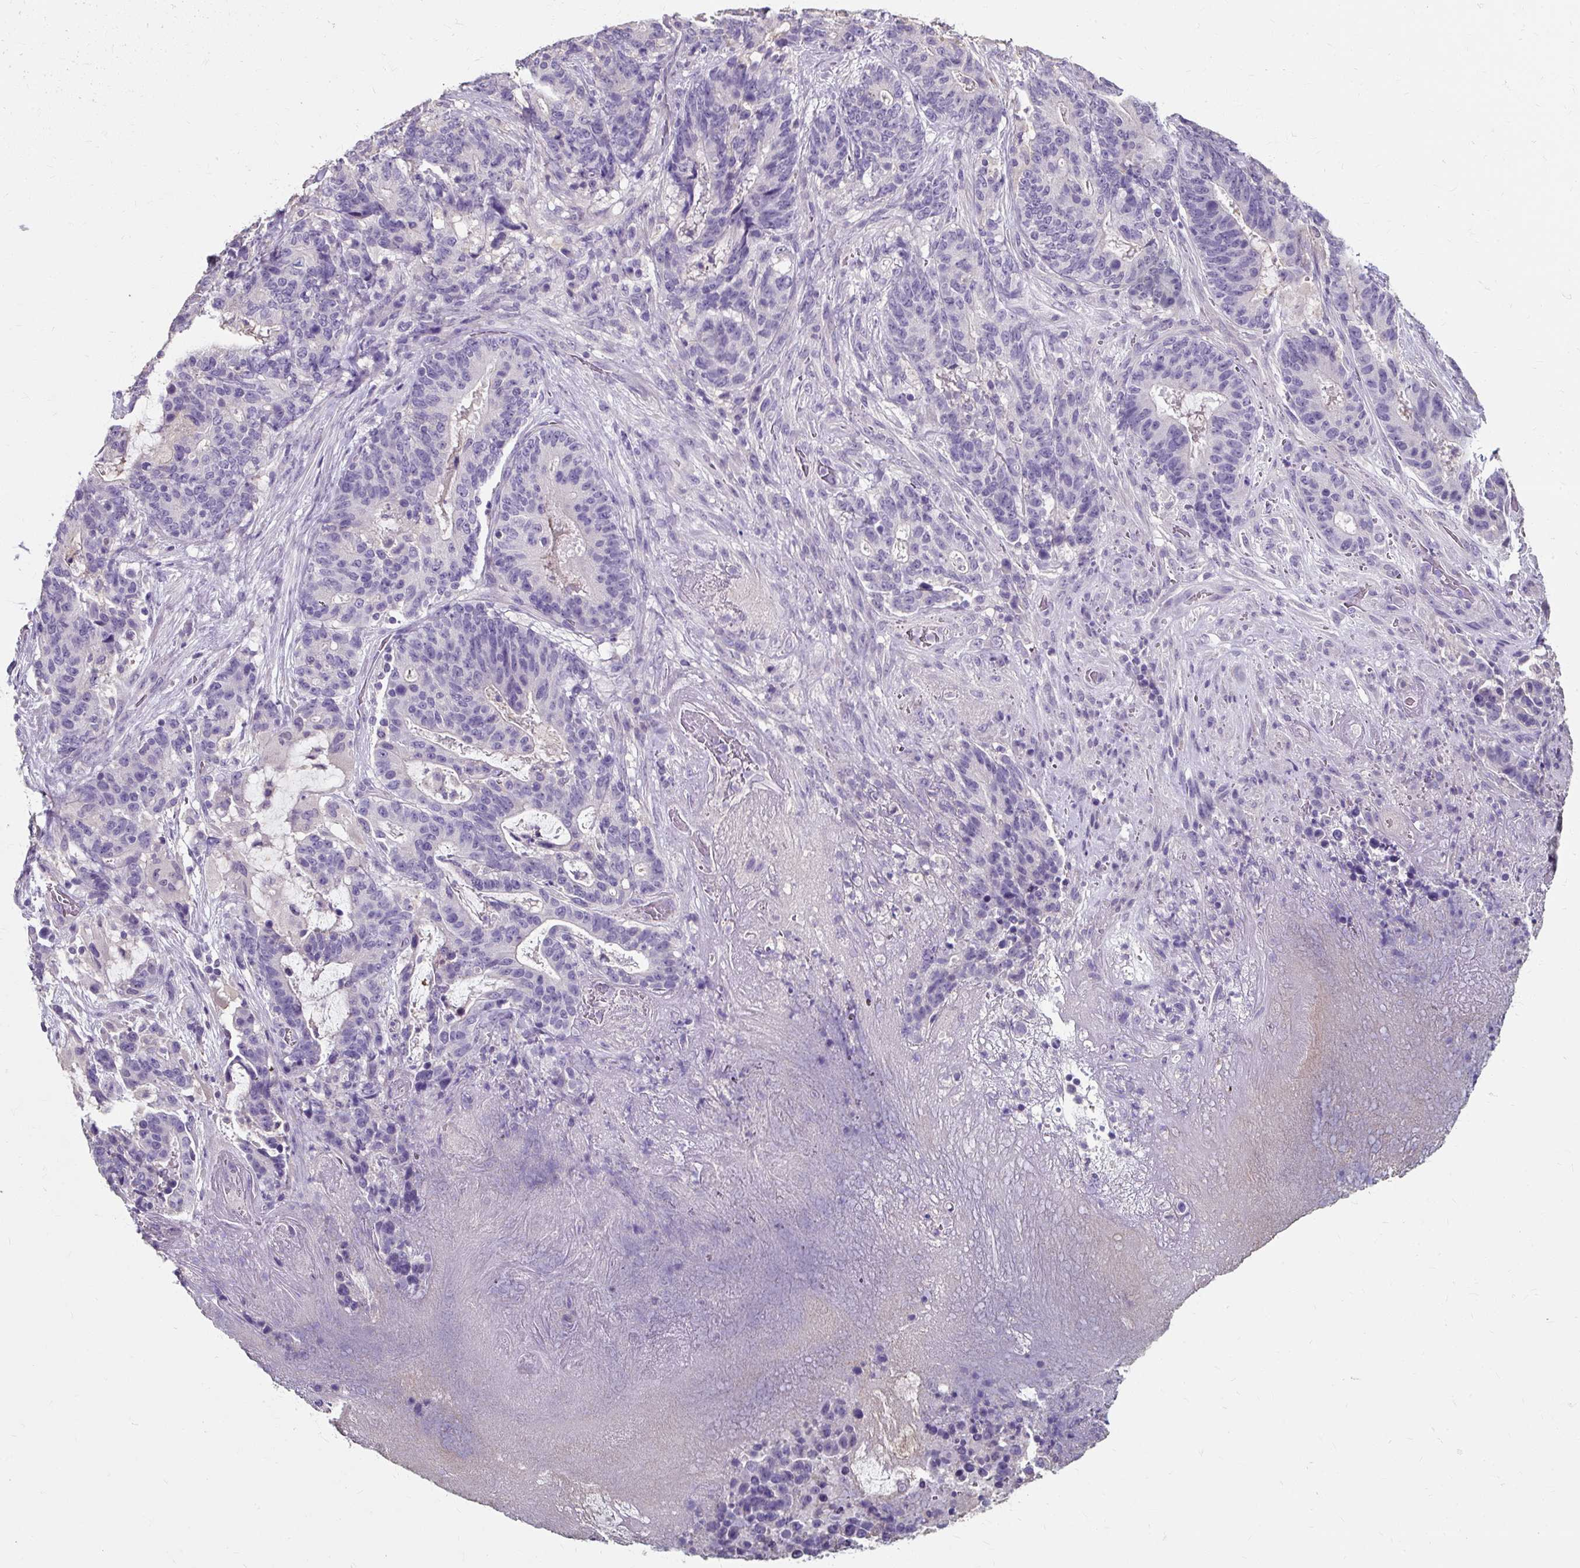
{"staining": {"intensity": "negative", "quantity": "none", "location": "none"}, "tissue": "stomach cancer", "cell_type": "Tumor cells", "image_type": "cancer", "snomed": [{"axis": "morphology", "description": "Normal tissue, NOS"}, {"axis": "morphology", "description": "Adenocarcinoma, NOS"}, {"axis": "topography", "description": "Stomach"}], "caption": "Protein analysis of stomach cancer (adenocarcinoma) demonstrates no significant positivity in tumor cells.", "gene": "KLHL24", "patient": {"sex": "female", "age": 64}}